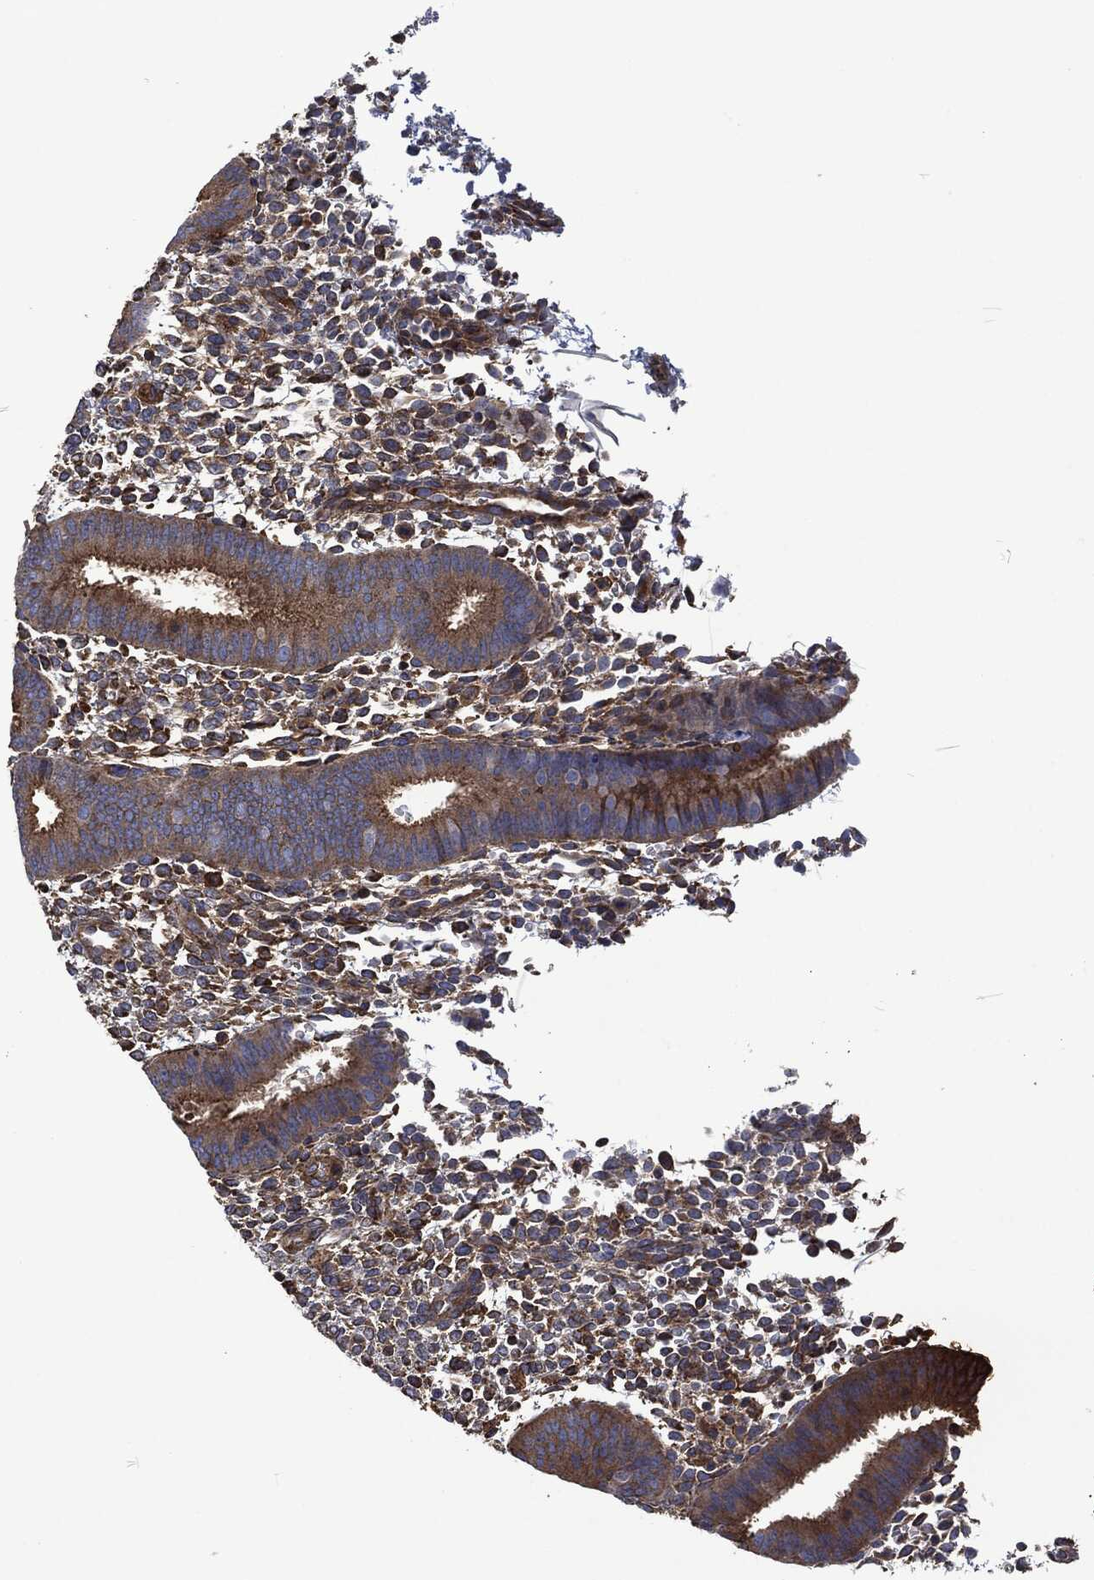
{"staining": {"intensity": "negative", "quantity": "none", "location": "none"}, "tissue": "endometrium", "cell_type": "Cells in endometrial stroma", "image_type": "normal", "snomed": [{"axis": "morphology", "description": "Normal tissue, NOS"}, {"axis": "topography", "description": "Endometrium"}], "caption": "DAB immunohistochemical staining of benign endometrium displays no significant expression in cells in endometrial stroma. The staining is performed using DAB brown chromogen with nuclei counter-stained in using hematoxylin.", "gene": "LGALS9", "patient": {"sex": "female", "age": 39}}